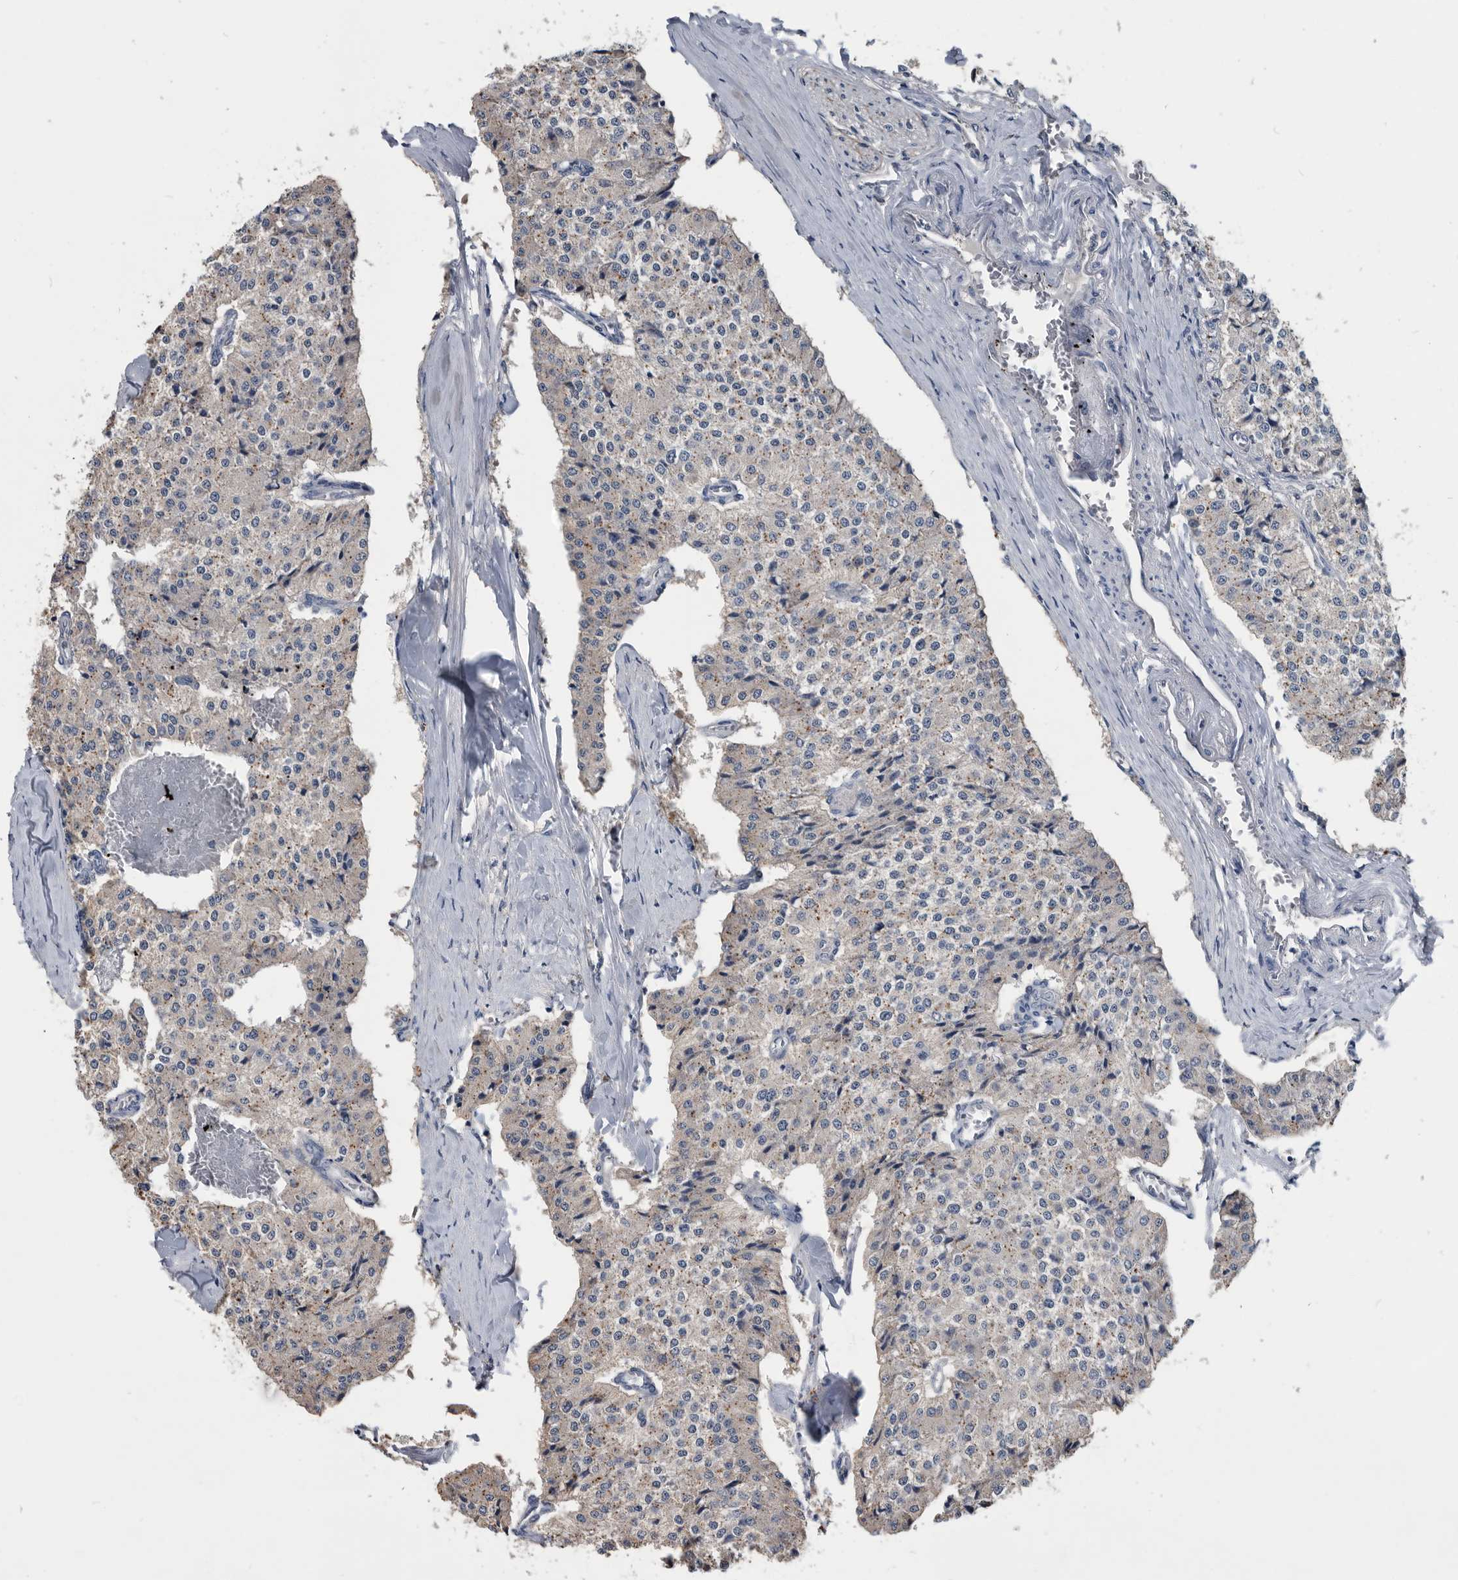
{"staining": {"intensity": "negative", "quantity": "none", "location": "none"}, "tissue": "carcinoid", "cell_type": "Tumor cells", "image_type": "cancer", "snomed": [{"axis": "morphology", "description": "Carcinoid, malignant, NOS"}, {"axis": "topography", "description": "Colon"}], "caption": "Immunohistochemical staining of human malignant carcinoid displays no significant expression in tumor cells.", "gene": "PDXK", "patient": {"sex": "female", "age": 52}}